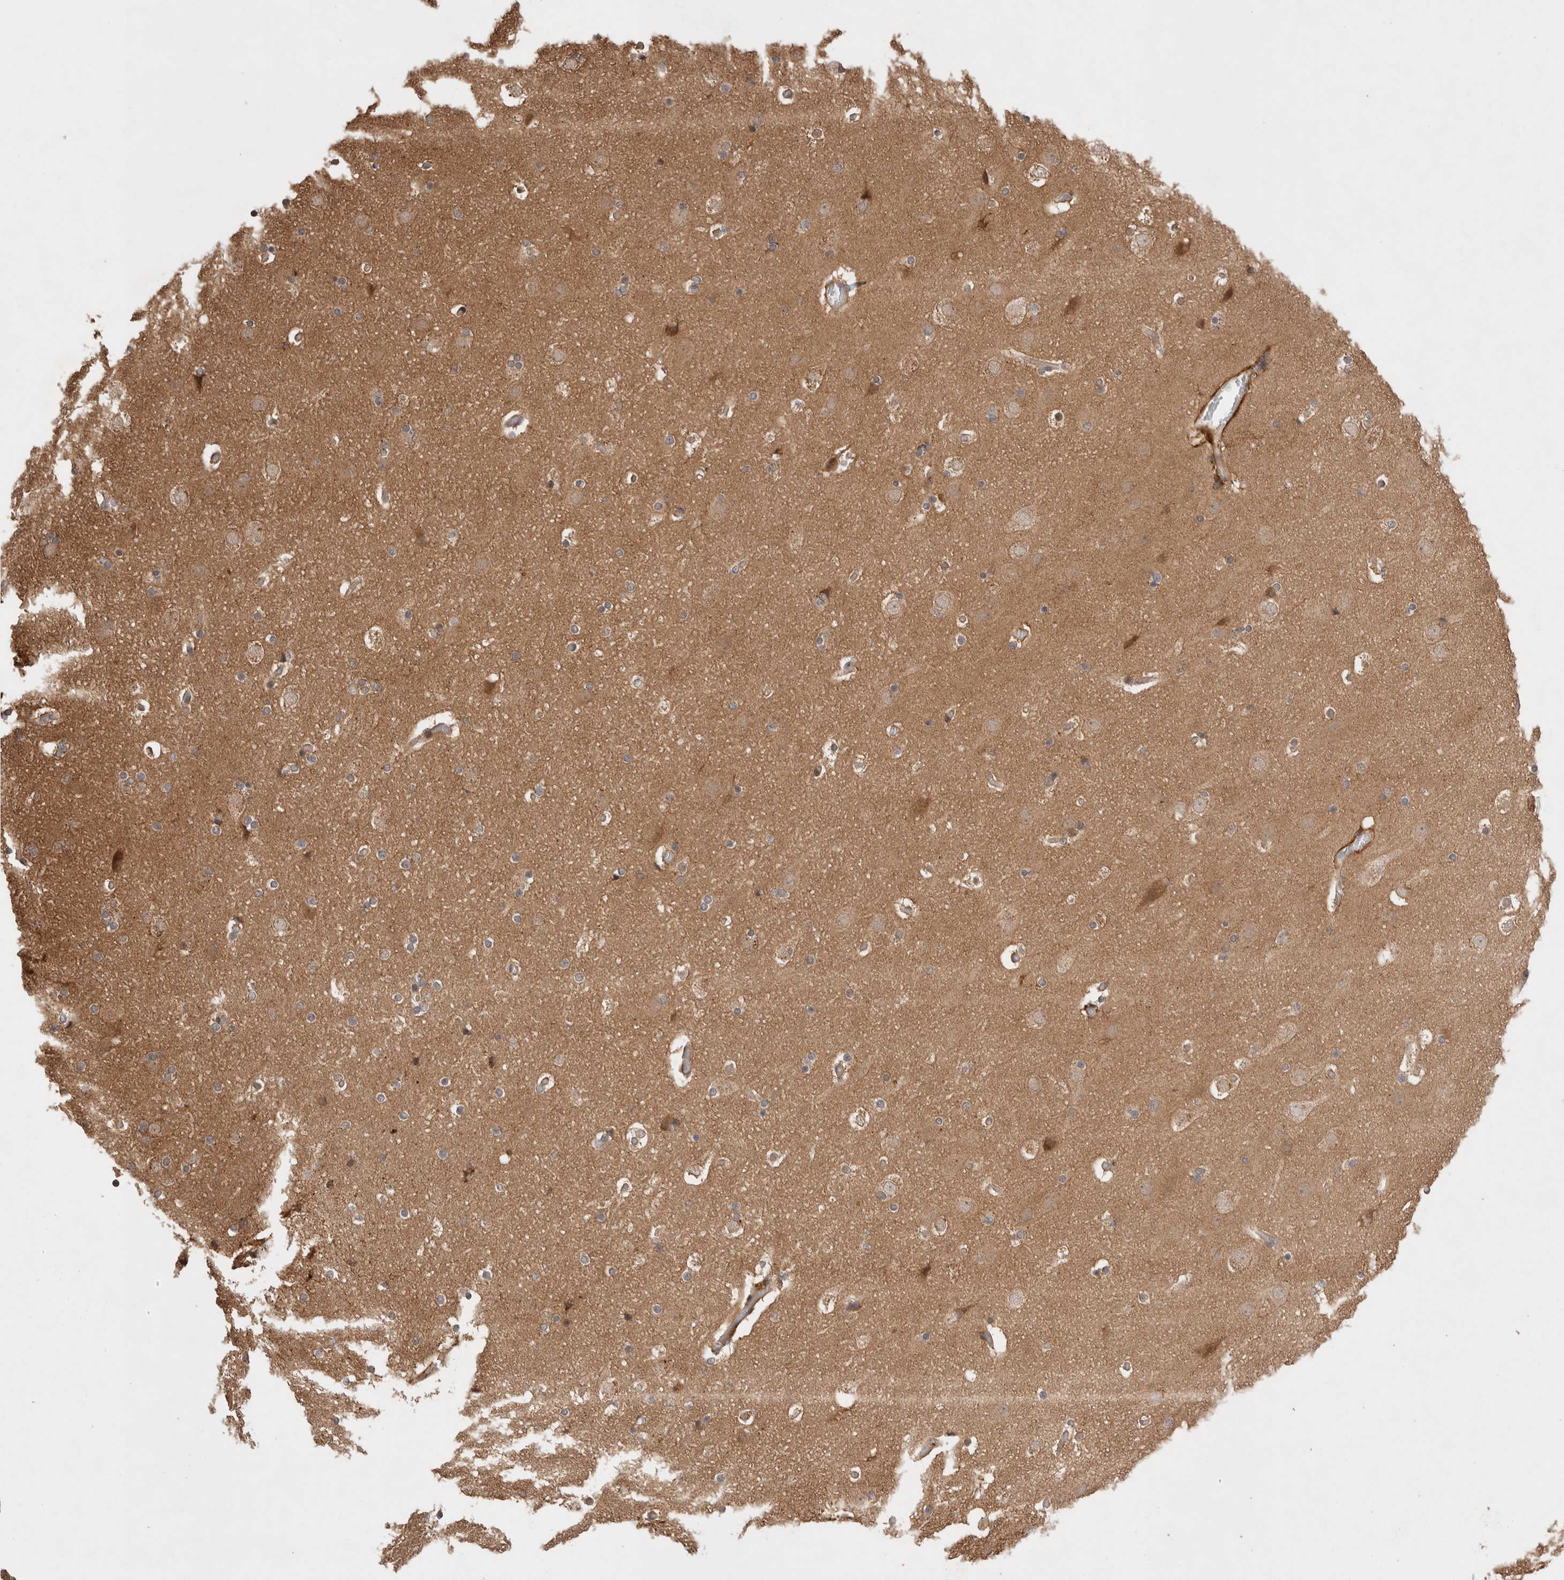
{"staining": {"intensity": "weak", "quantity": ">75%", "location": "cytoplasmic/membranous"}, "tissue": "cerebral cortex", "cell_type": "Endothelial cells", "image_type": "normal", "snomed": [{"axis": "morphology", "description": "Normal tissue, NOS"}, {"axis": "topography", "description": "Cerebral cortex"}], "caption": "Cerebral cortex was stained to show a protein in brown. There is low levels of weak cytoplasmic/membranous positivity in about >75% of endothelial cells. The staining was performed using DAB to visualize the protein expression in brown, while the nuclei were stained in blue with hematoxylin (Magnification: 20x).", "gene": "VPS28", "patient": {"sex": "male", "age": 57}}